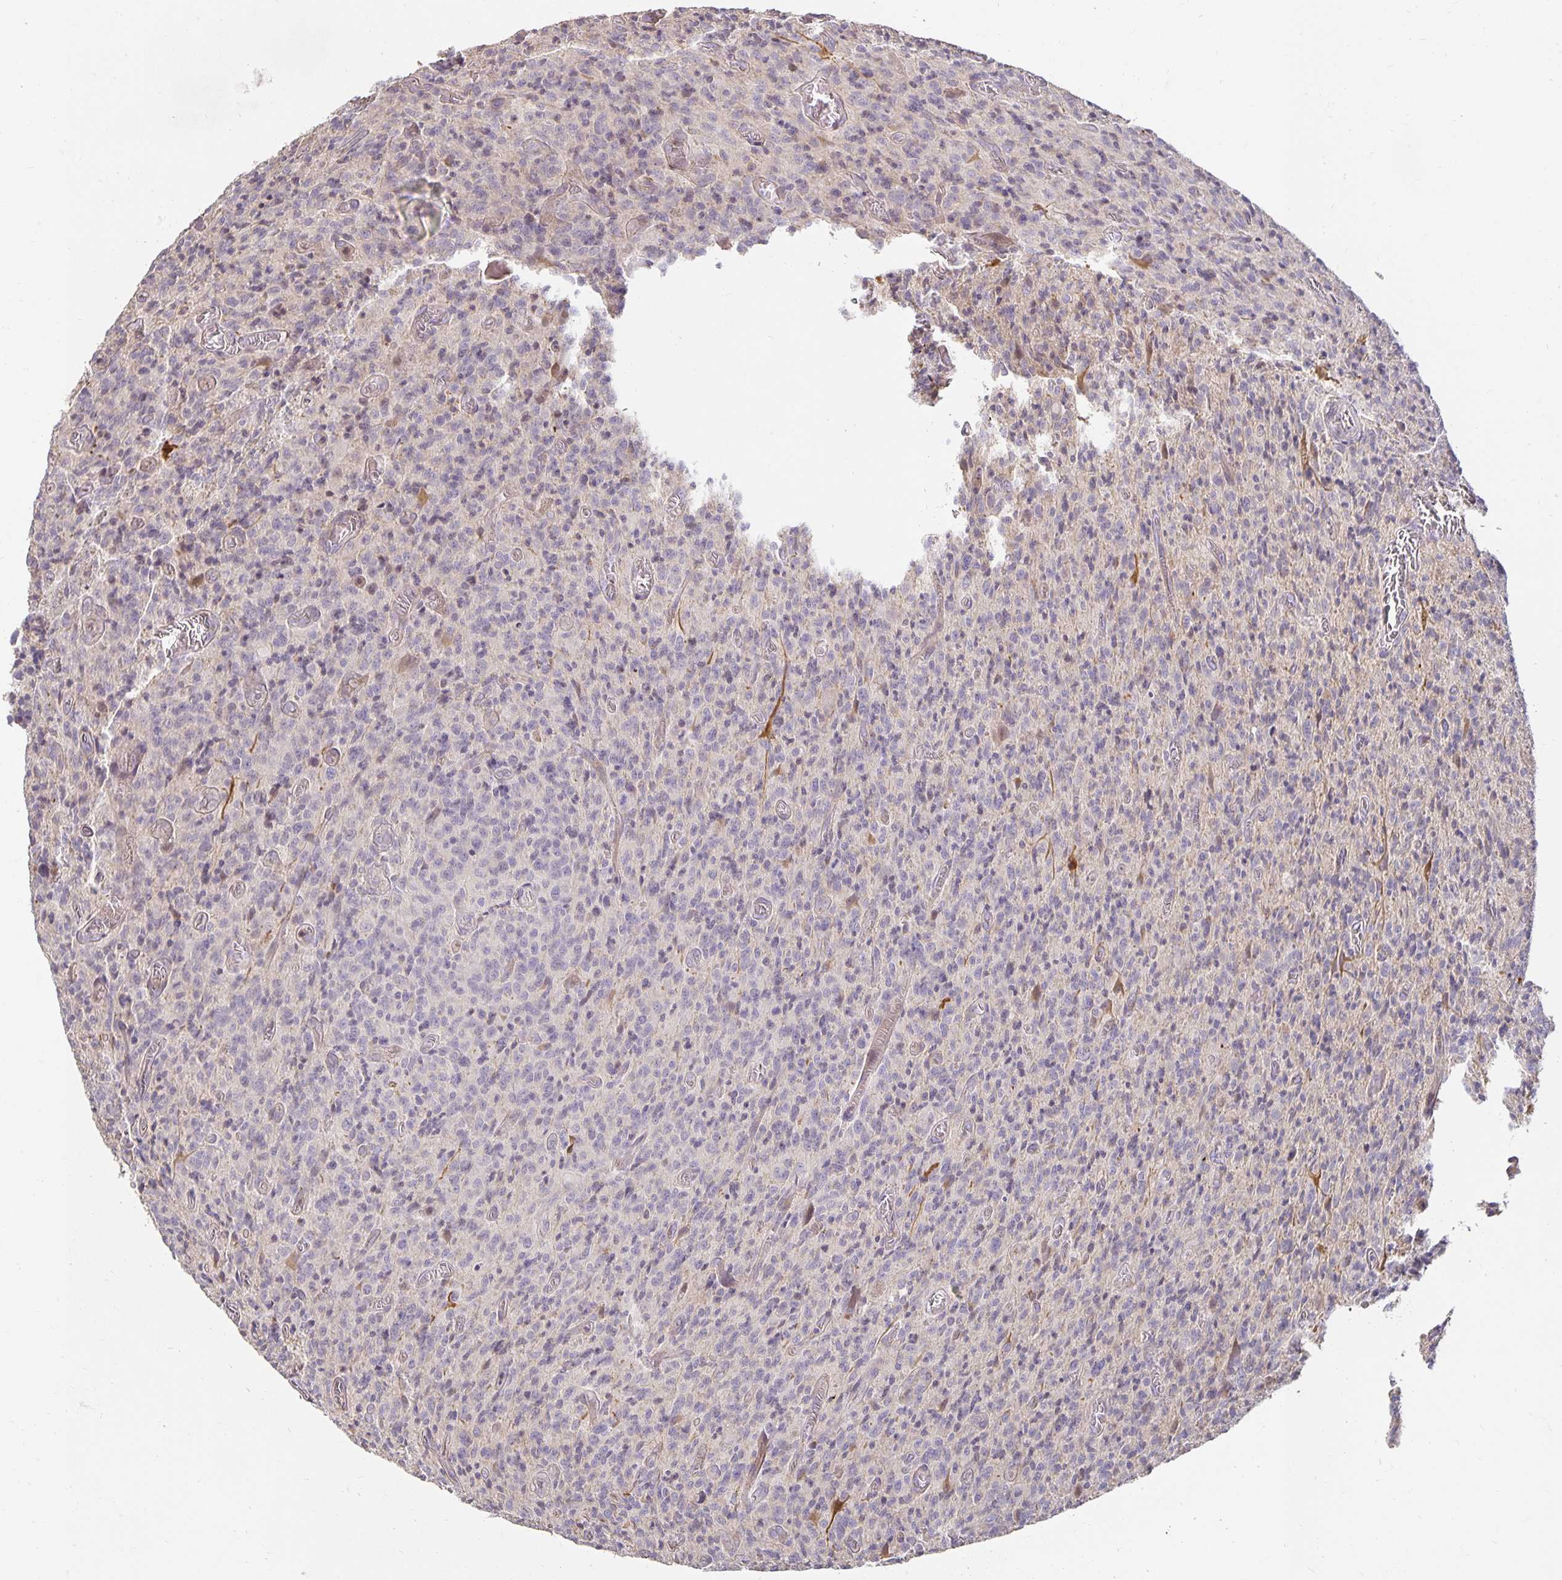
{"staining": {"intensity": "negative", "quantity": "none", "location": "none"}, "tissue": "glioma", "cell_type": "Tumor cells", "image_type": "cancer", "snomed": [{"axis": "morphology", "description": "Glioma, malignant, High grade"}, {"axis": "topography", "description": "Brain"}], "caption": "High-grade glioma (malignant) stained for a protein using IHC reveals no staining tumor cells.", "gene": "CST6", "patient": {"sex": "male", "age": 76}}